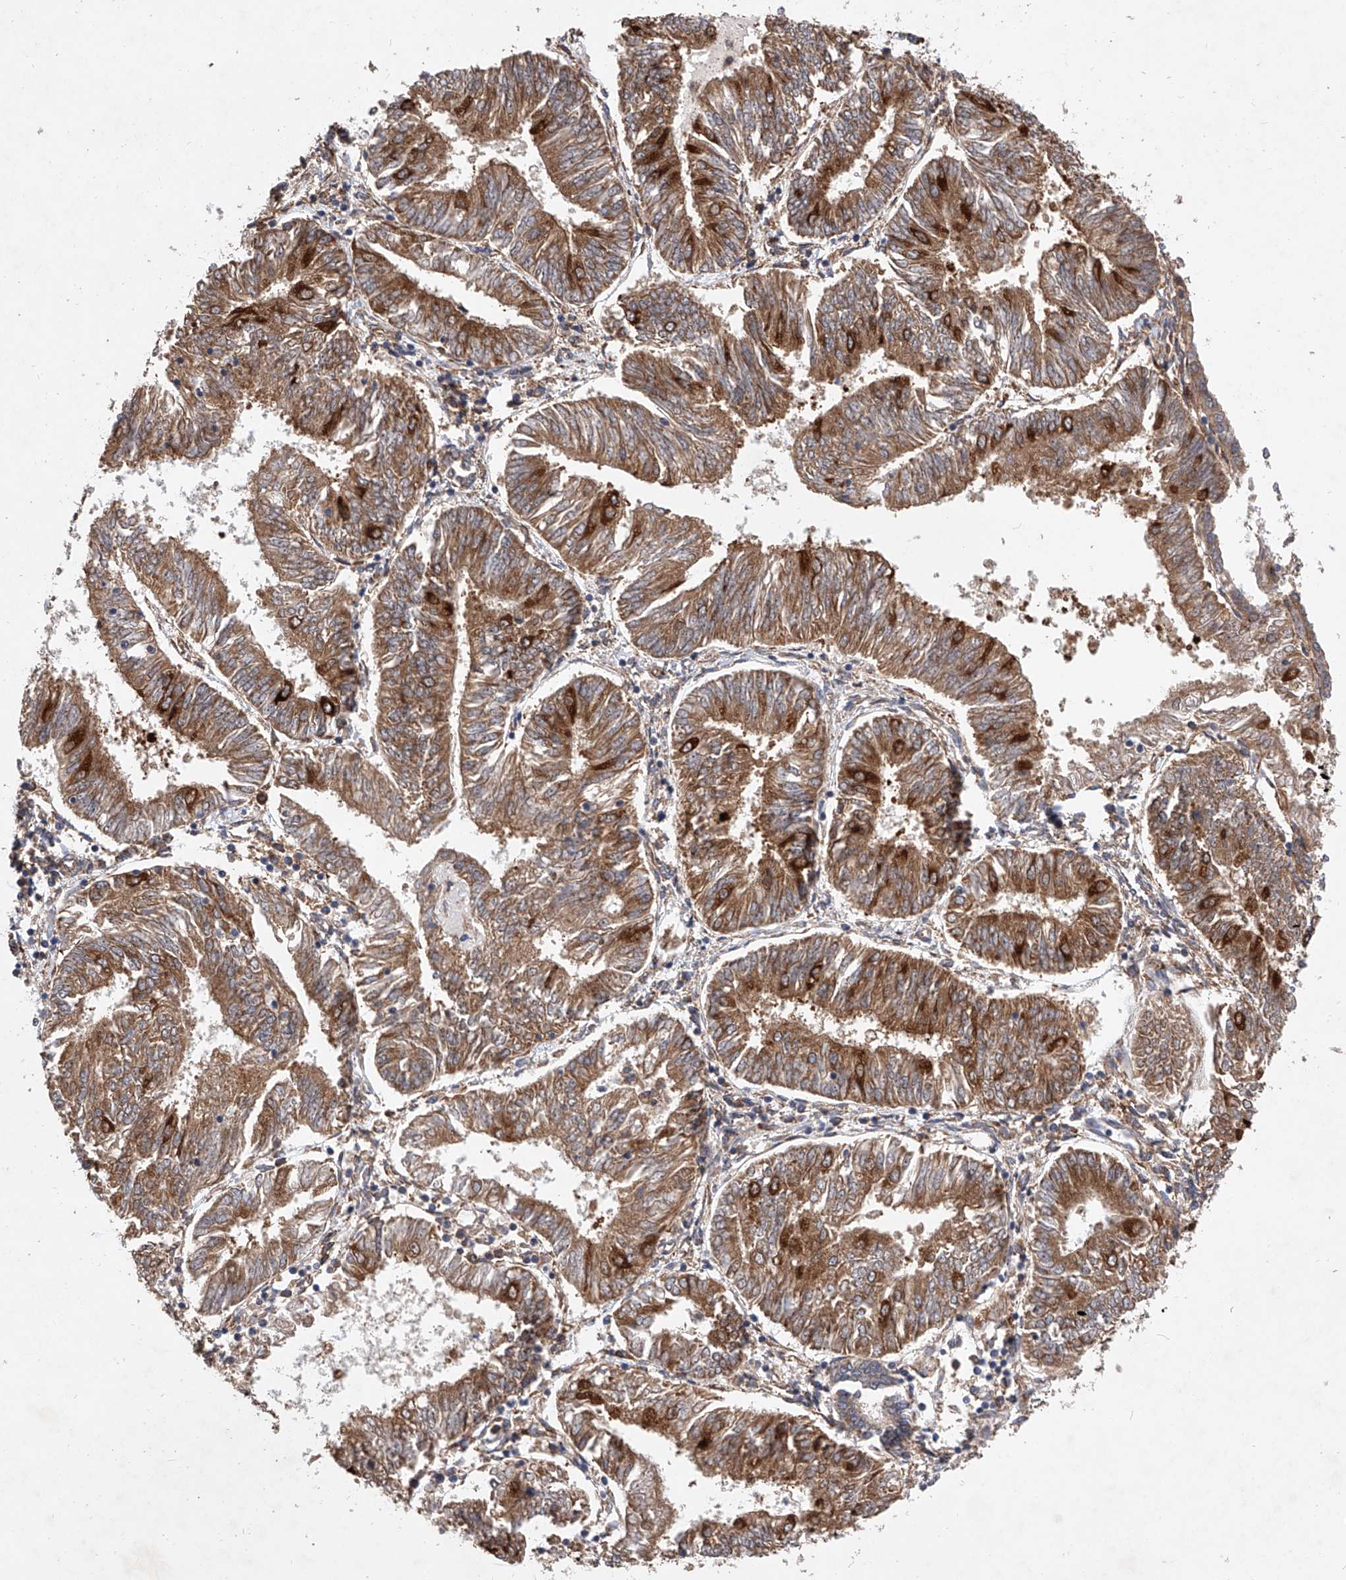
{"staining": {"intensity": "moderate", "quantity": ">75%", "location": "cytoplasmic/membranous"}, "tissue": "endometrial cancer", "cell_type": "Tumor cells", "image_type": "cancer", "snomed": [{"axis": "morphology", "description": "Adenocarcinoma, NOS"}, {"axis": "topography", "description": "Endometrium"}], "caption": "This is a histology image of immunohistochemistry (IHC) staining of endometrial cancer (adenocarcinoma), which shows moderate positivity in the cytoplasmic/membranous of tumor cells.", "gene": "CFAP410", "patient": {"sex": "female", "age": 58}}